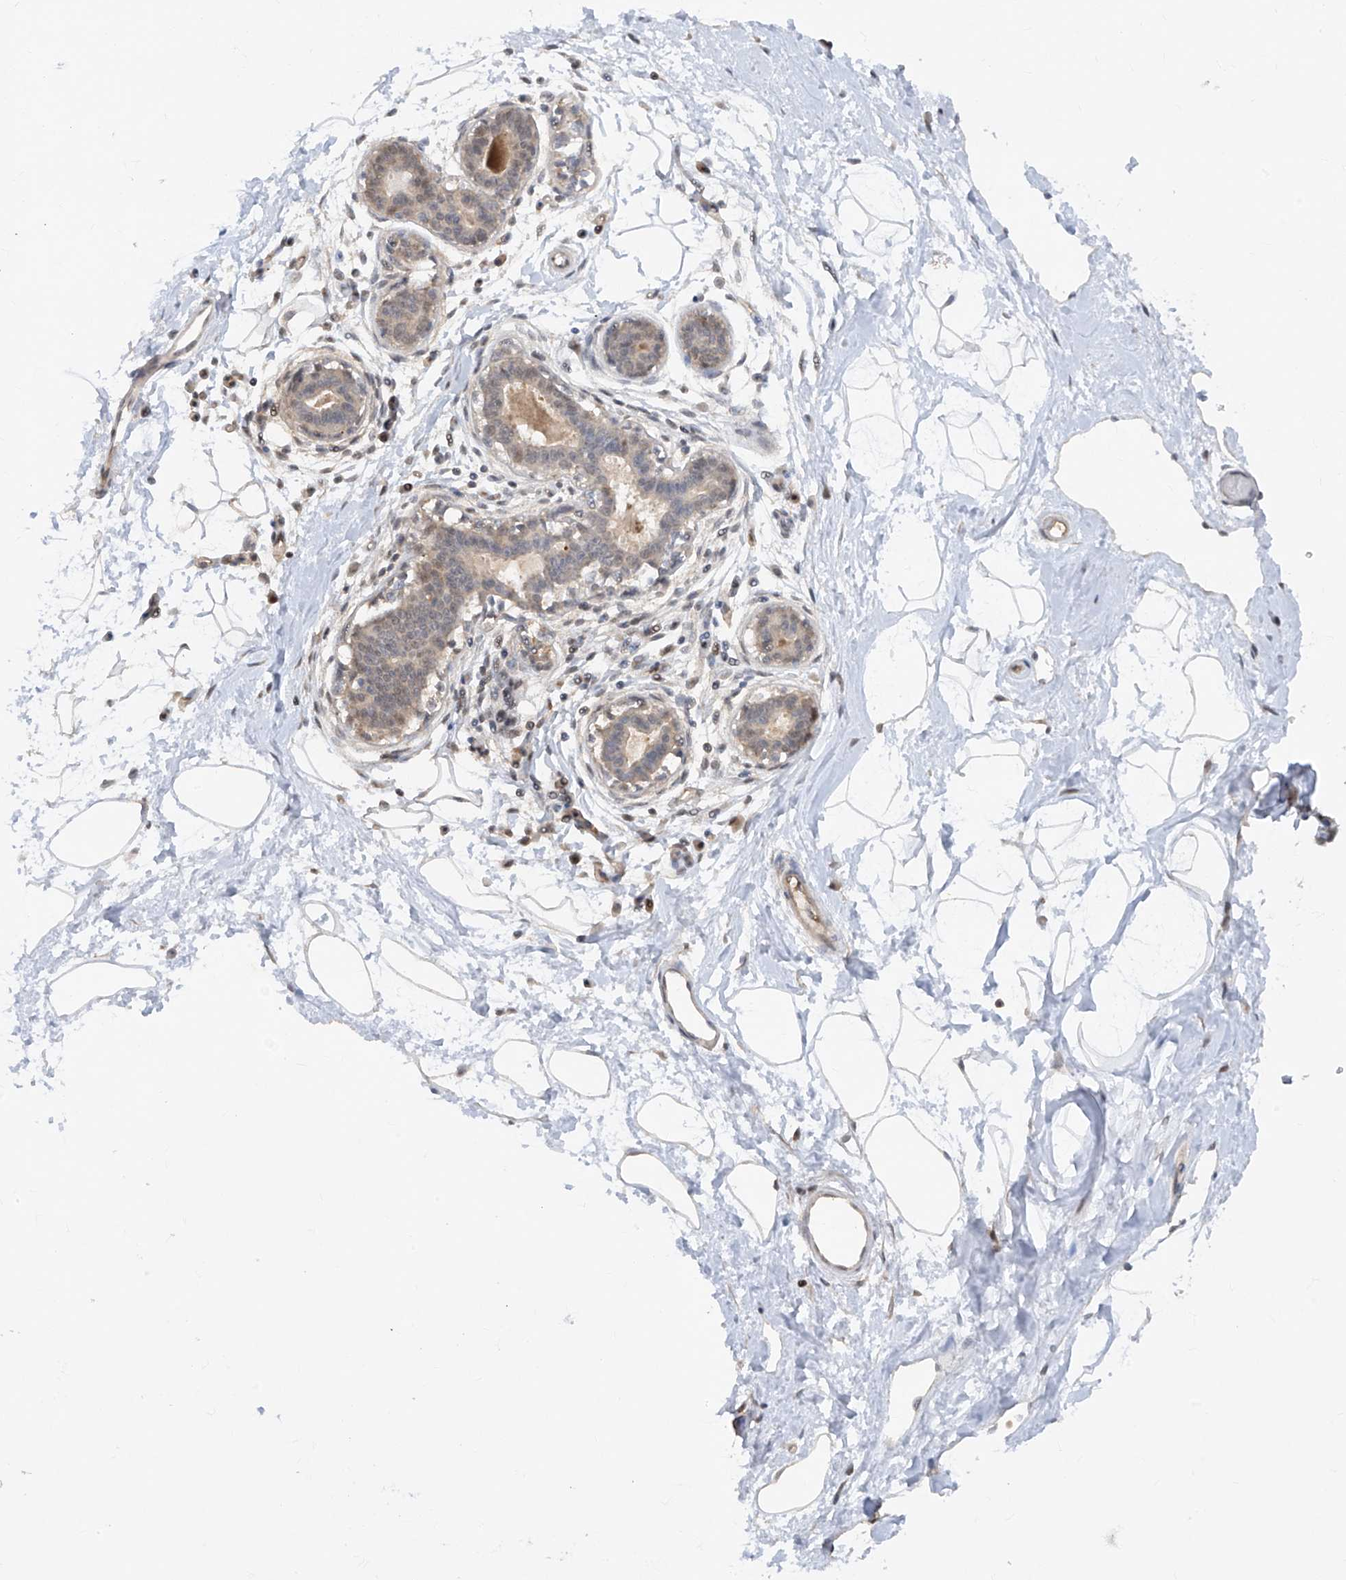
{"staining": {"intensity": "negative", "quantity": "none", "location": "none"}, "tissue": "breast", "cell_type": "Adipocytes", "image_type": "normal", "snomed": [{"axis": "morphology", "description": "Normal tissue, NOS"}, {"axis": "topography", "description": "Breast"}], "caption": "This image is of normal breast stained with immunohistochemistry to label a protein in brown with the nuclei are counter-stained blue. There is no positivity in adipocytes. (DAB IHC visualized using brightfield microscopy, high magnification).", "gene": "ZNF358", "patient": {"sex": "female", "age": 45}}